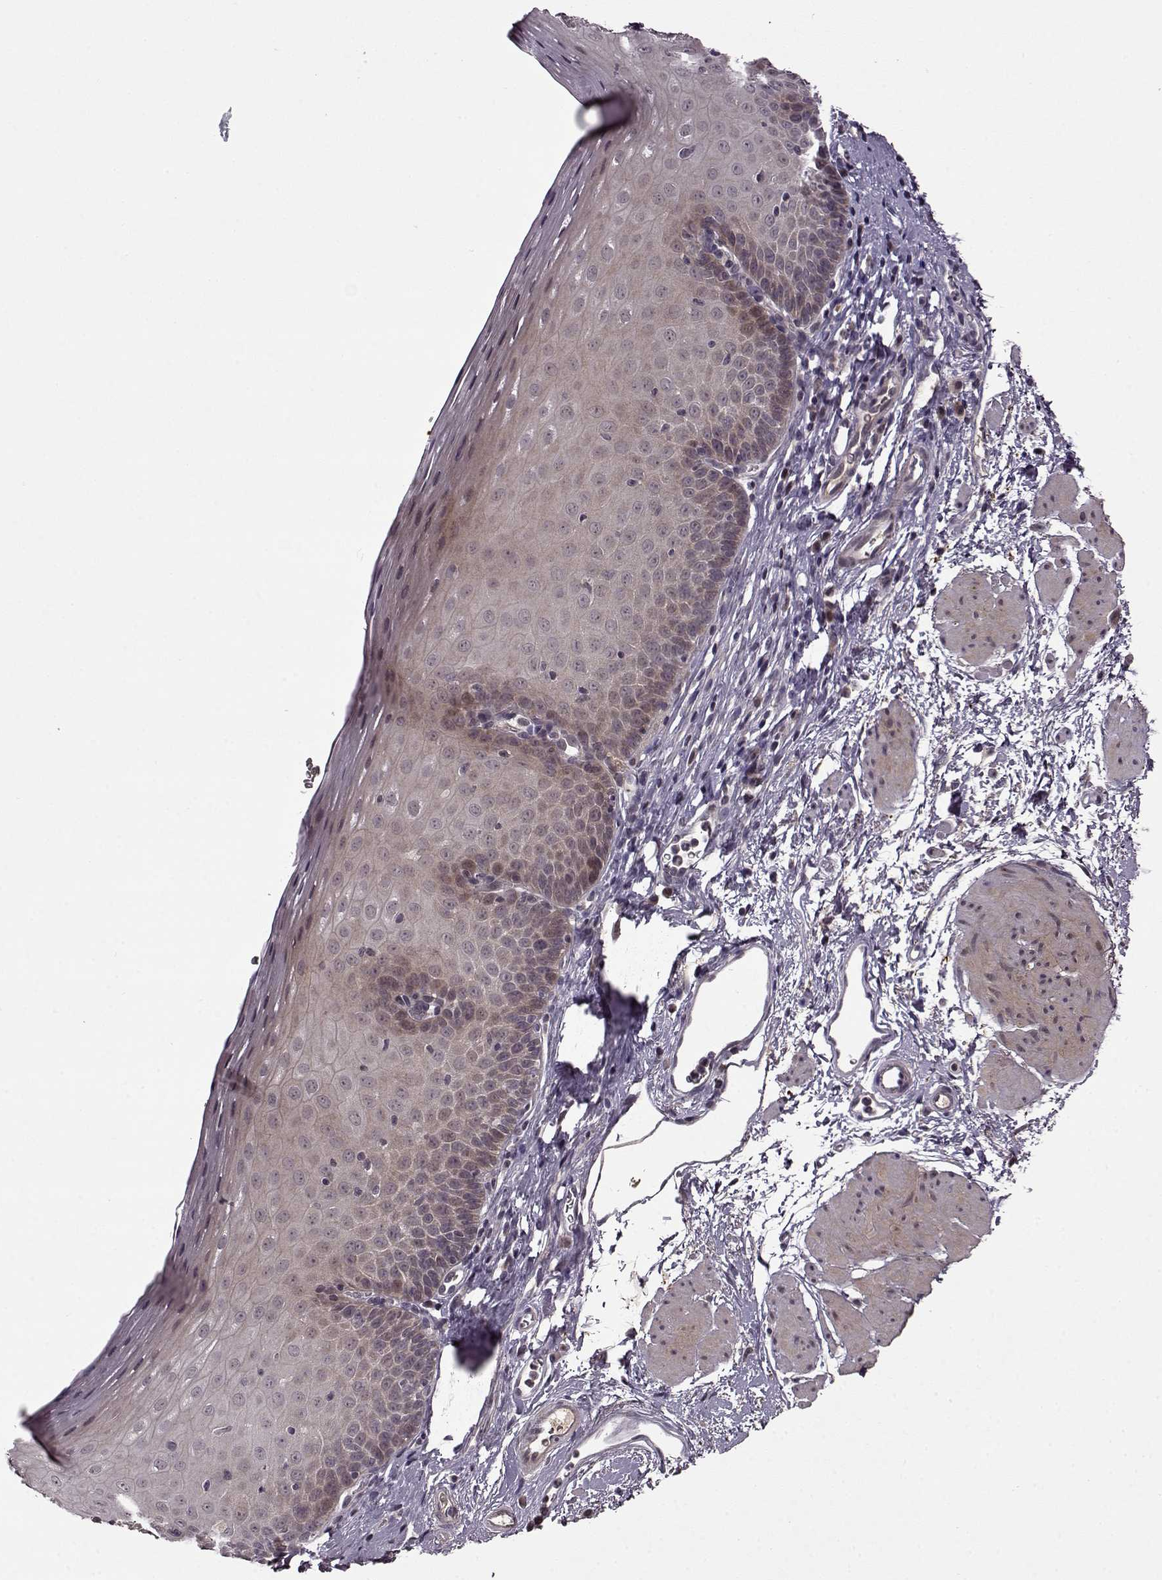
{"staining": {"intensity": "weak", "quantity": "<25%", "location": "cytoplasmic/membranous"}, "tissue": "esophagus", "cell_type": "Squamous epithelial cells", "image_type": "normal", "snomed": [{"axis": "morphology", "description": "Normal tissue, NOS"}, {"axis": "topography", "description": "Esophagus"}], "caption": "IHC micrograph of normal esophagus: human esophagus stained with DAB (3,3'-diaminobenzidine) exhibits no significant protein expression in squamous epithelial cells.", "gene": "MAIP1", "patient": {"sex": "female", "age": 64}}